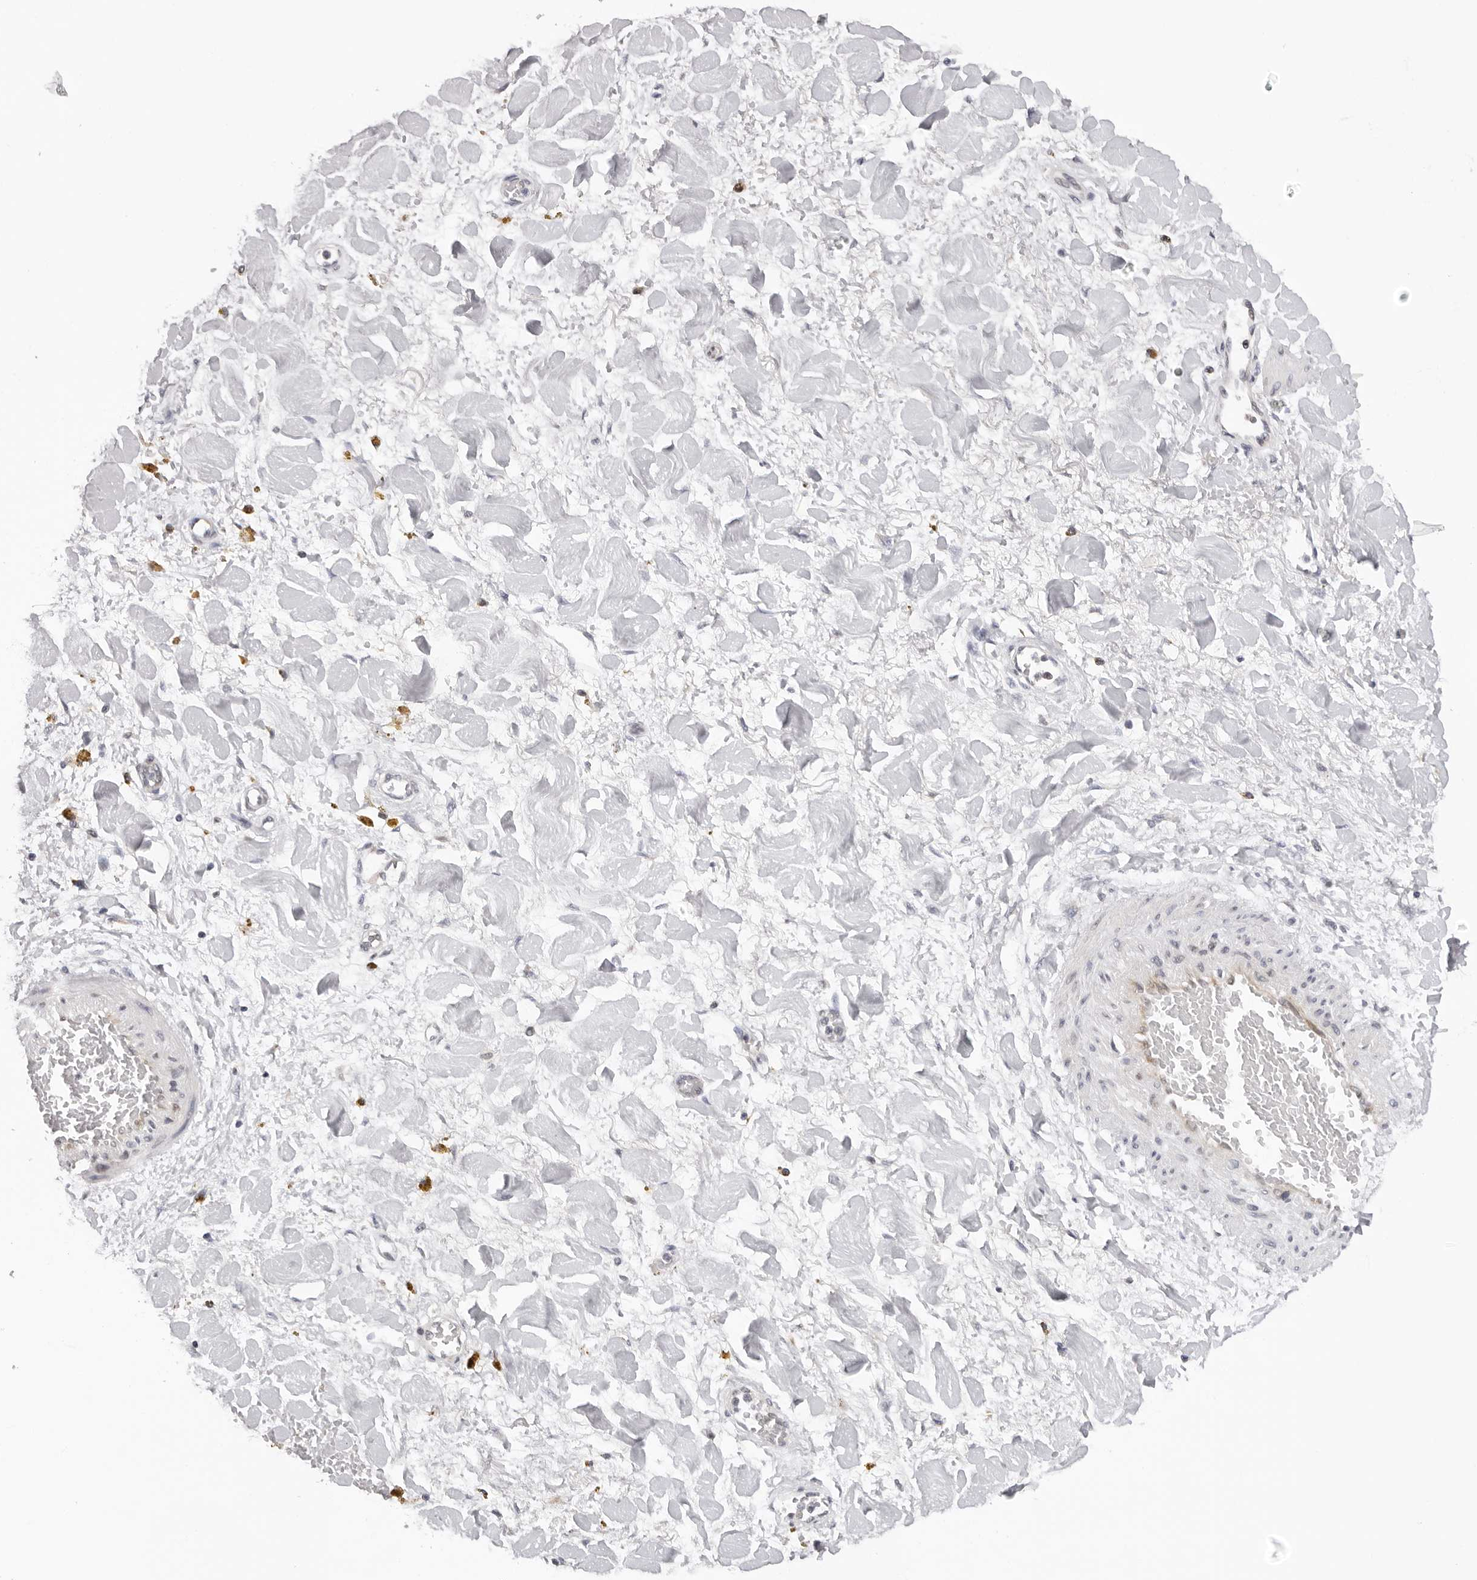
{"staining": {"intensity": "negative", "quantity": "none", "location": "none"}, "tissue": "adipose tissue", "cell_type": "Adipocytes", "image_type": "normal", "snomed": [{"axis": "morphology", "description": "Normal tissue, NOS"}, {"axis": "topography", "description": "Kidney"}, {"axis": "topography", "description": "Peripheral nerve tissue"}], "caption": "Protein analysis of benign adipose tissue displays no significant positivity in adipocytes. (DAB immunohistochemistry, high magnification).", "gene": "IL17RA", "patient": {"sex": "male", "age": 7}}